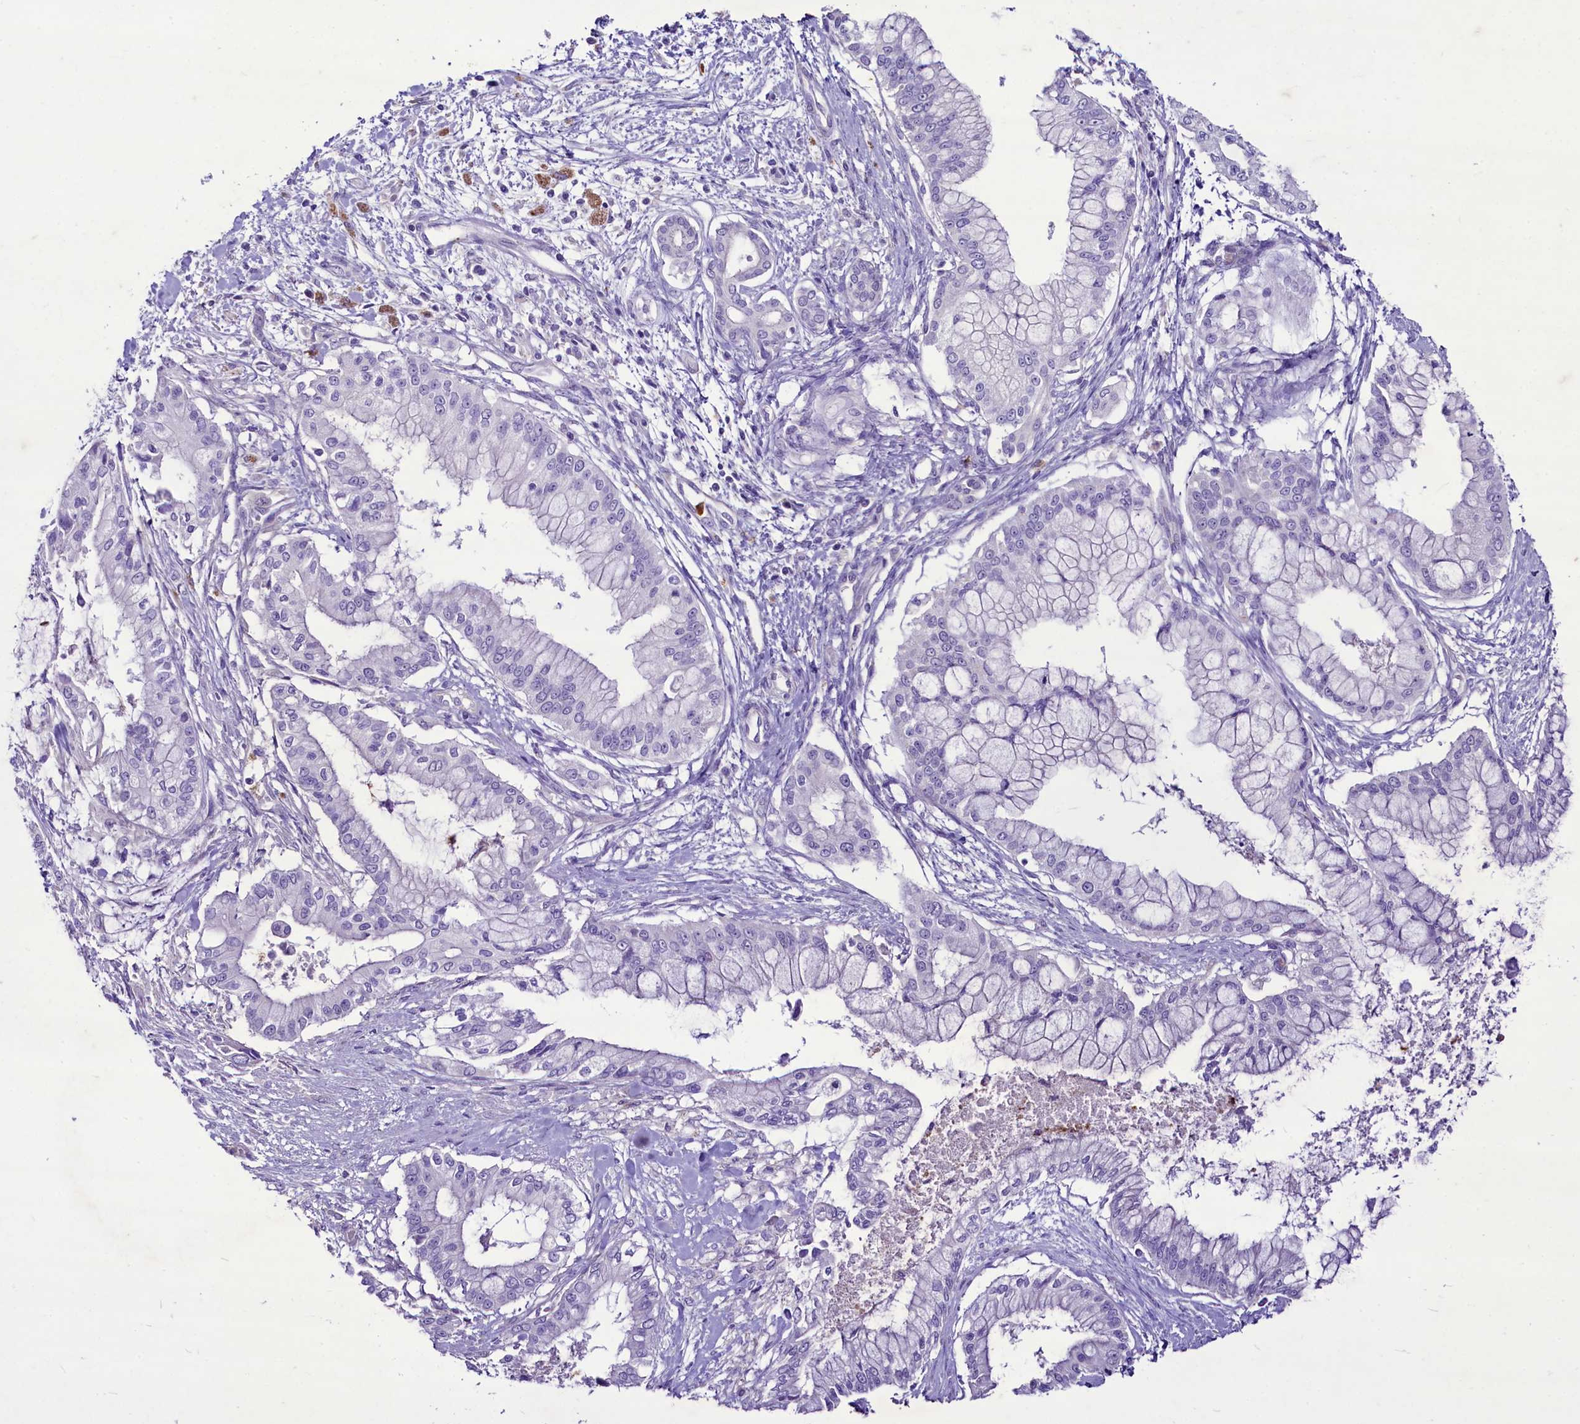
{"staining": {"intensity": "negative", "quantity": "none", "location": "none"}, "tissue": "pancreatic cancer", "cell_type": "Tumor cells", "image_type": "cancer", "snomed": [{"axis": "morphology", "description": "Adenocarcinoma, NOS"}, {"axis": "topography", "description": "Pancreas"}], "caption": "Pancreatic cancer (adenocarcinoma) was stained to show a protein in brown. There is no significant positivity in tumor cells.", "gene": "FAM209B", "patient": {"sex": "male", "age": 46}}